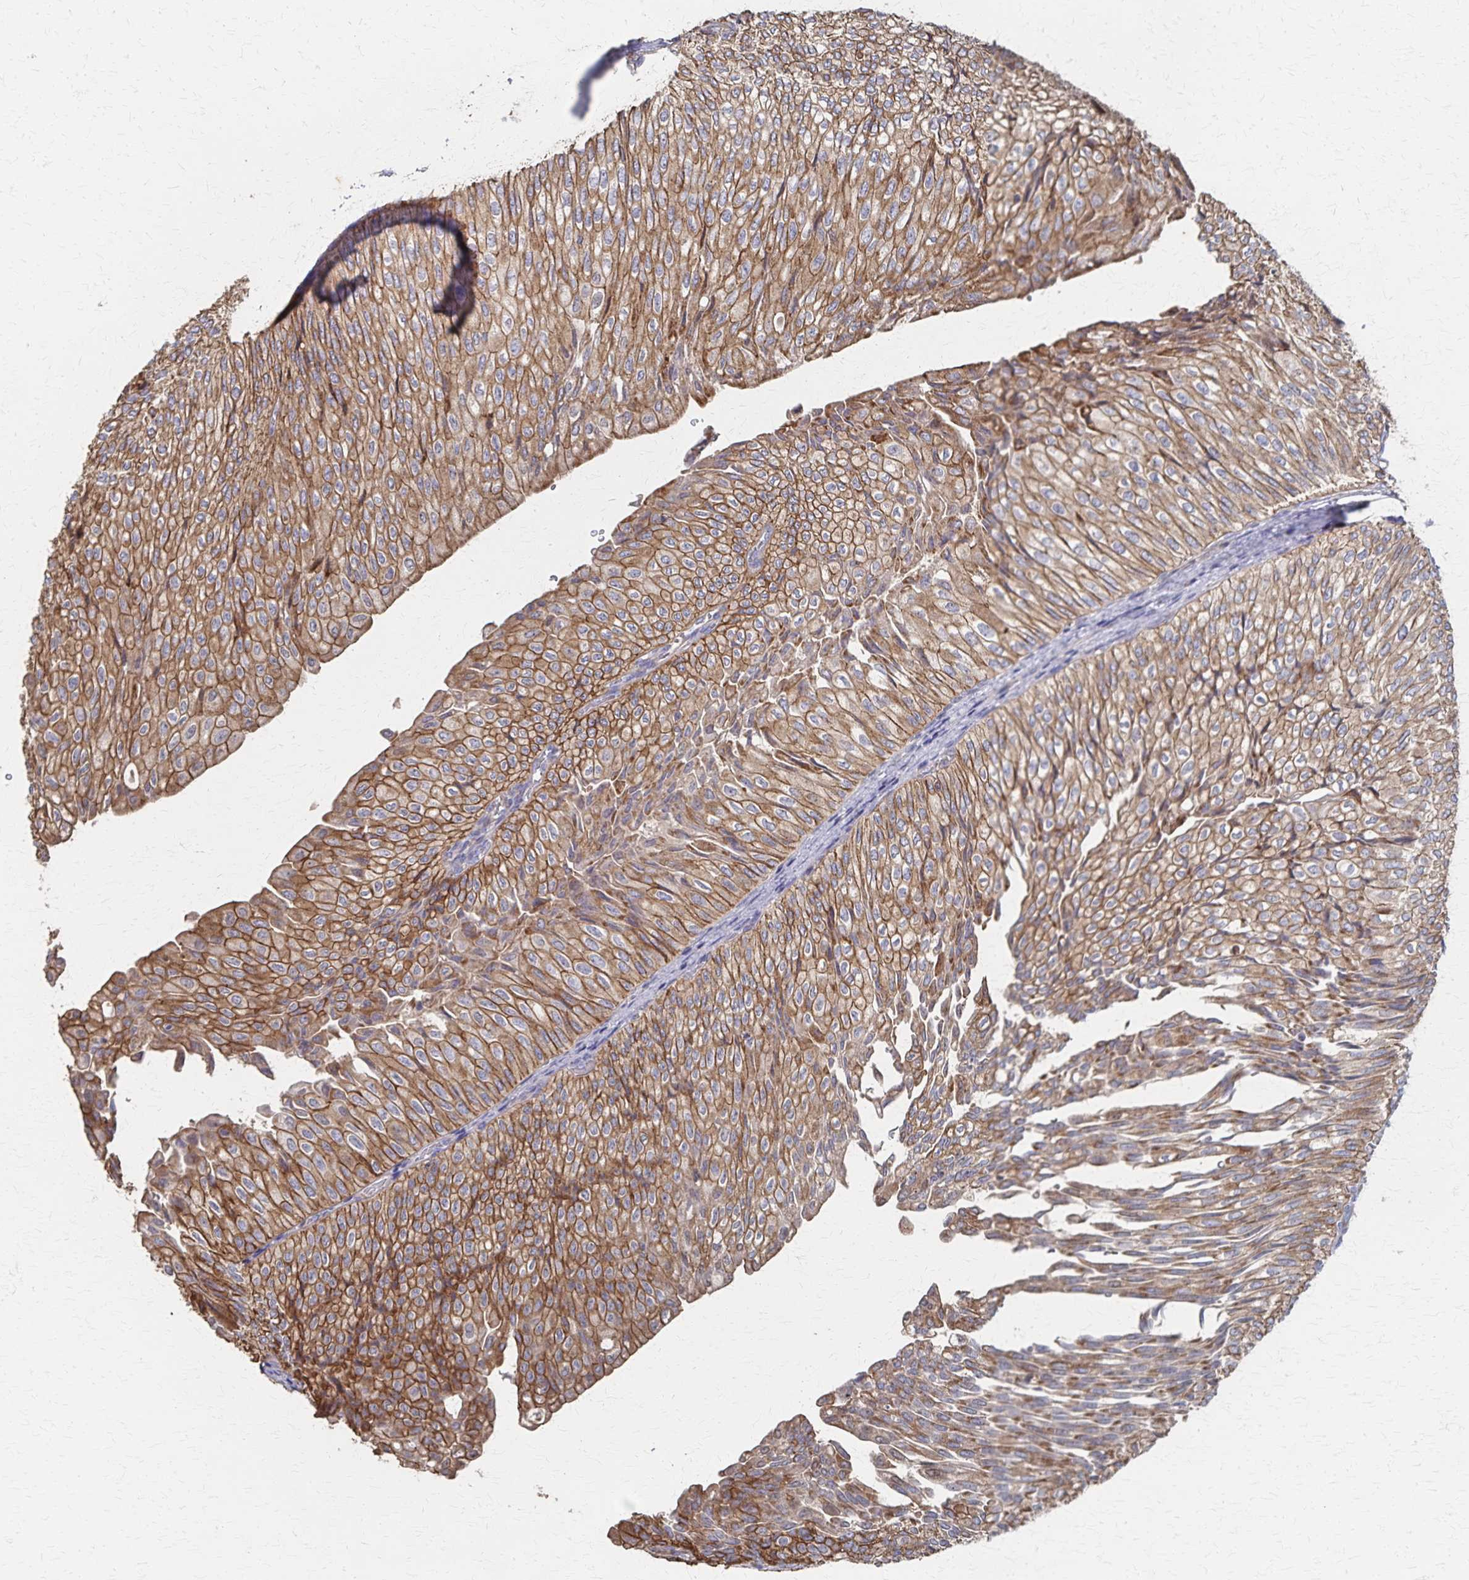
{"staining": {"intensity": "moderate", "quantity": ">75%", "location": "cytoplasmic/membranous"}, "tissue": "urothelial cancer", "cell_type": "Tumor cells", "image_type": "cancer", "snomed": [{"axis": "morphology", "description": "Urothelial carcinoma, NOS"}, {"axis": "topography", "description": "Urinary bladder"}], "caption": "IHC staining of transitional cell carcinoma, which reveals medium levels of moderate cytoplasmic/membranous positivity in approximately >75% of tumor cells indicating moderate cytoplasmic/membranous protein positivity. The staining was performed using DAB (brown) for protein detection and nuclei were counterstained in hematoxylin (blue).", "gene": "PGAP2", "patient": {"sex": "male", "age": 62}}